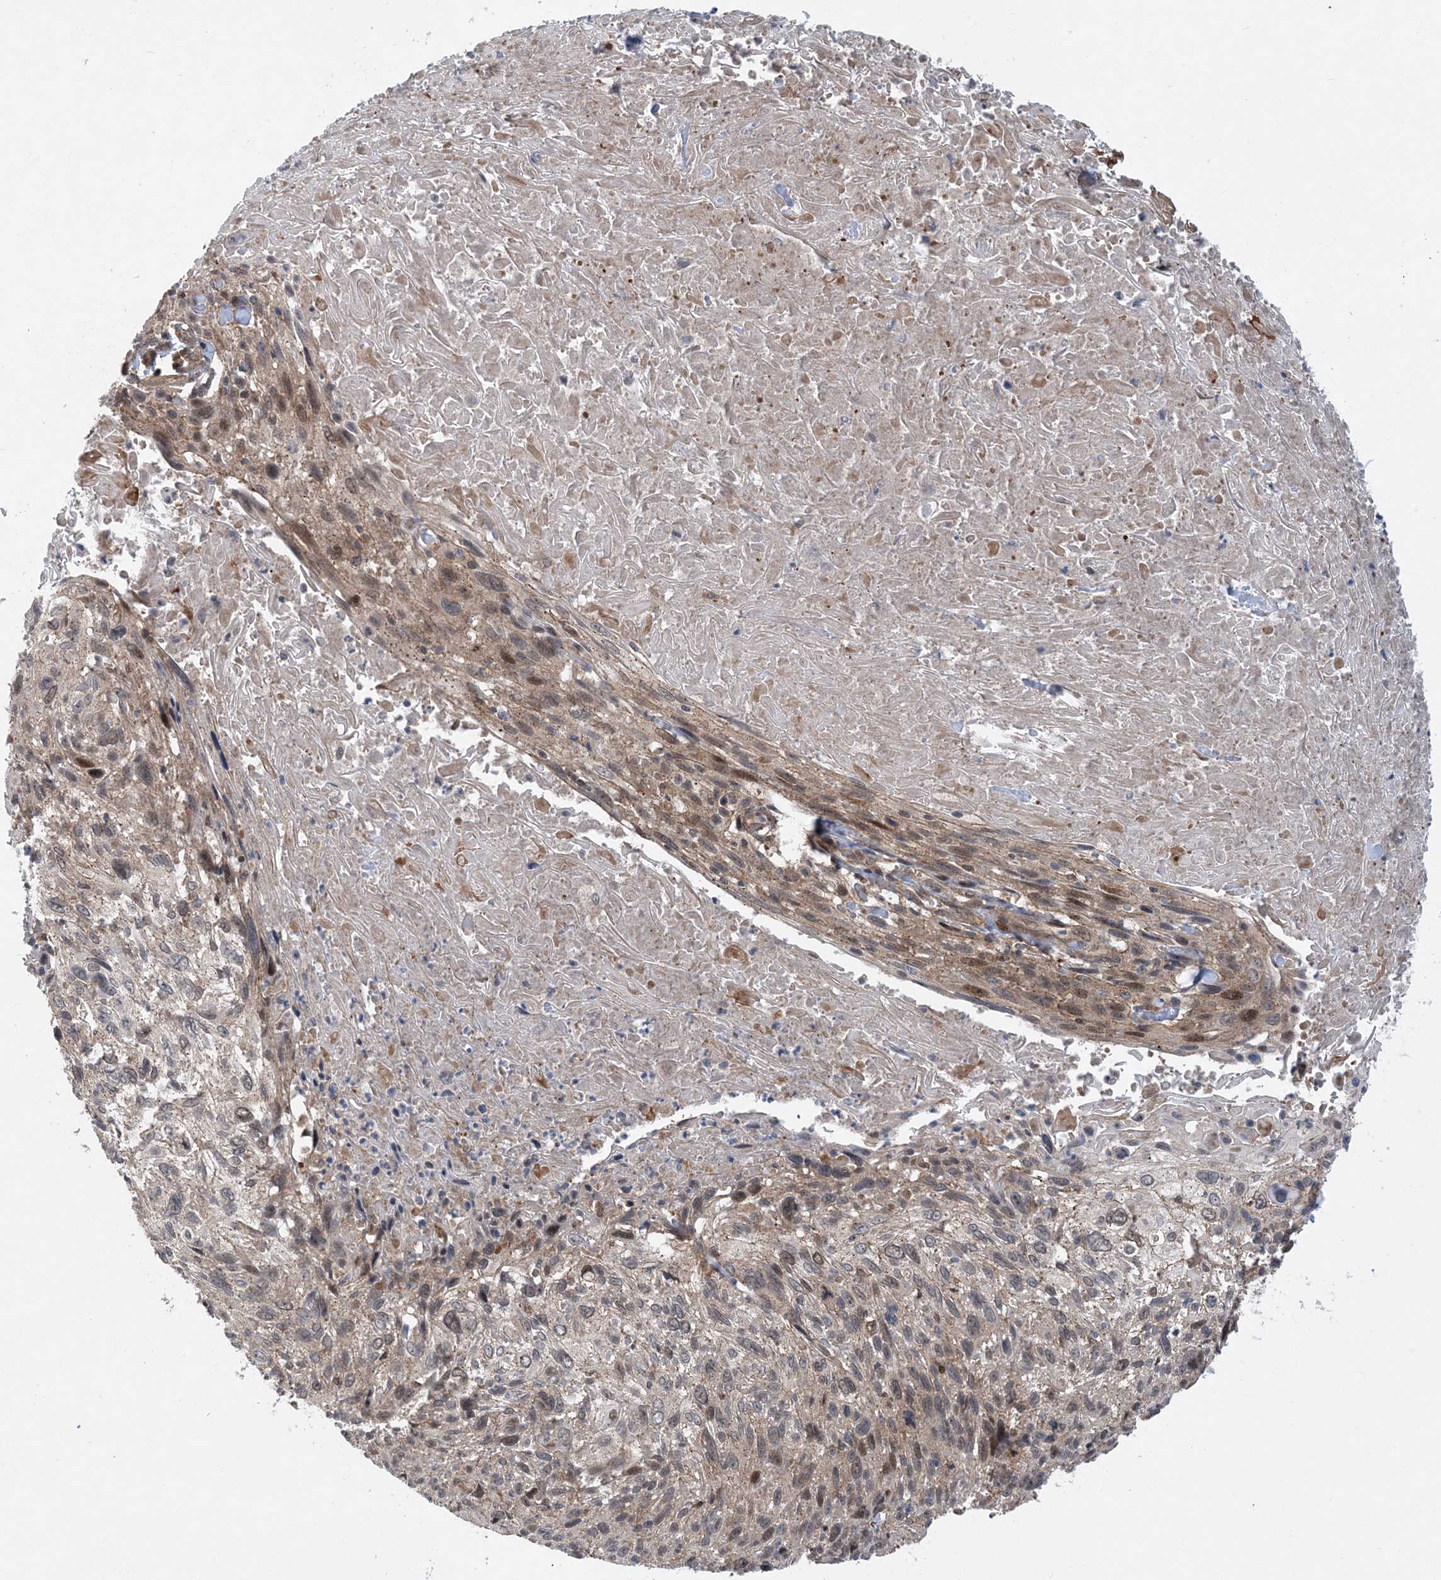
{"staining": {"intensity": "negative", "quantity": "none", "location": "none"}, "tissue": "cervical cancer", "cell_type": "Tumor cells", "image_type": "cancer", "snomed": [{"axis": "morphology", "description": "Squamous cell carcinoma, NOS"}, {"axis": "topography", "description": "Cervix"}], "caption": "Immunohistochemical staining of human squamous cell carcinoma (cervical) reveals no significant positivity in tumor cells.", "gene": "HEMK1", "patient": {"sex": "female", "age": 51}}